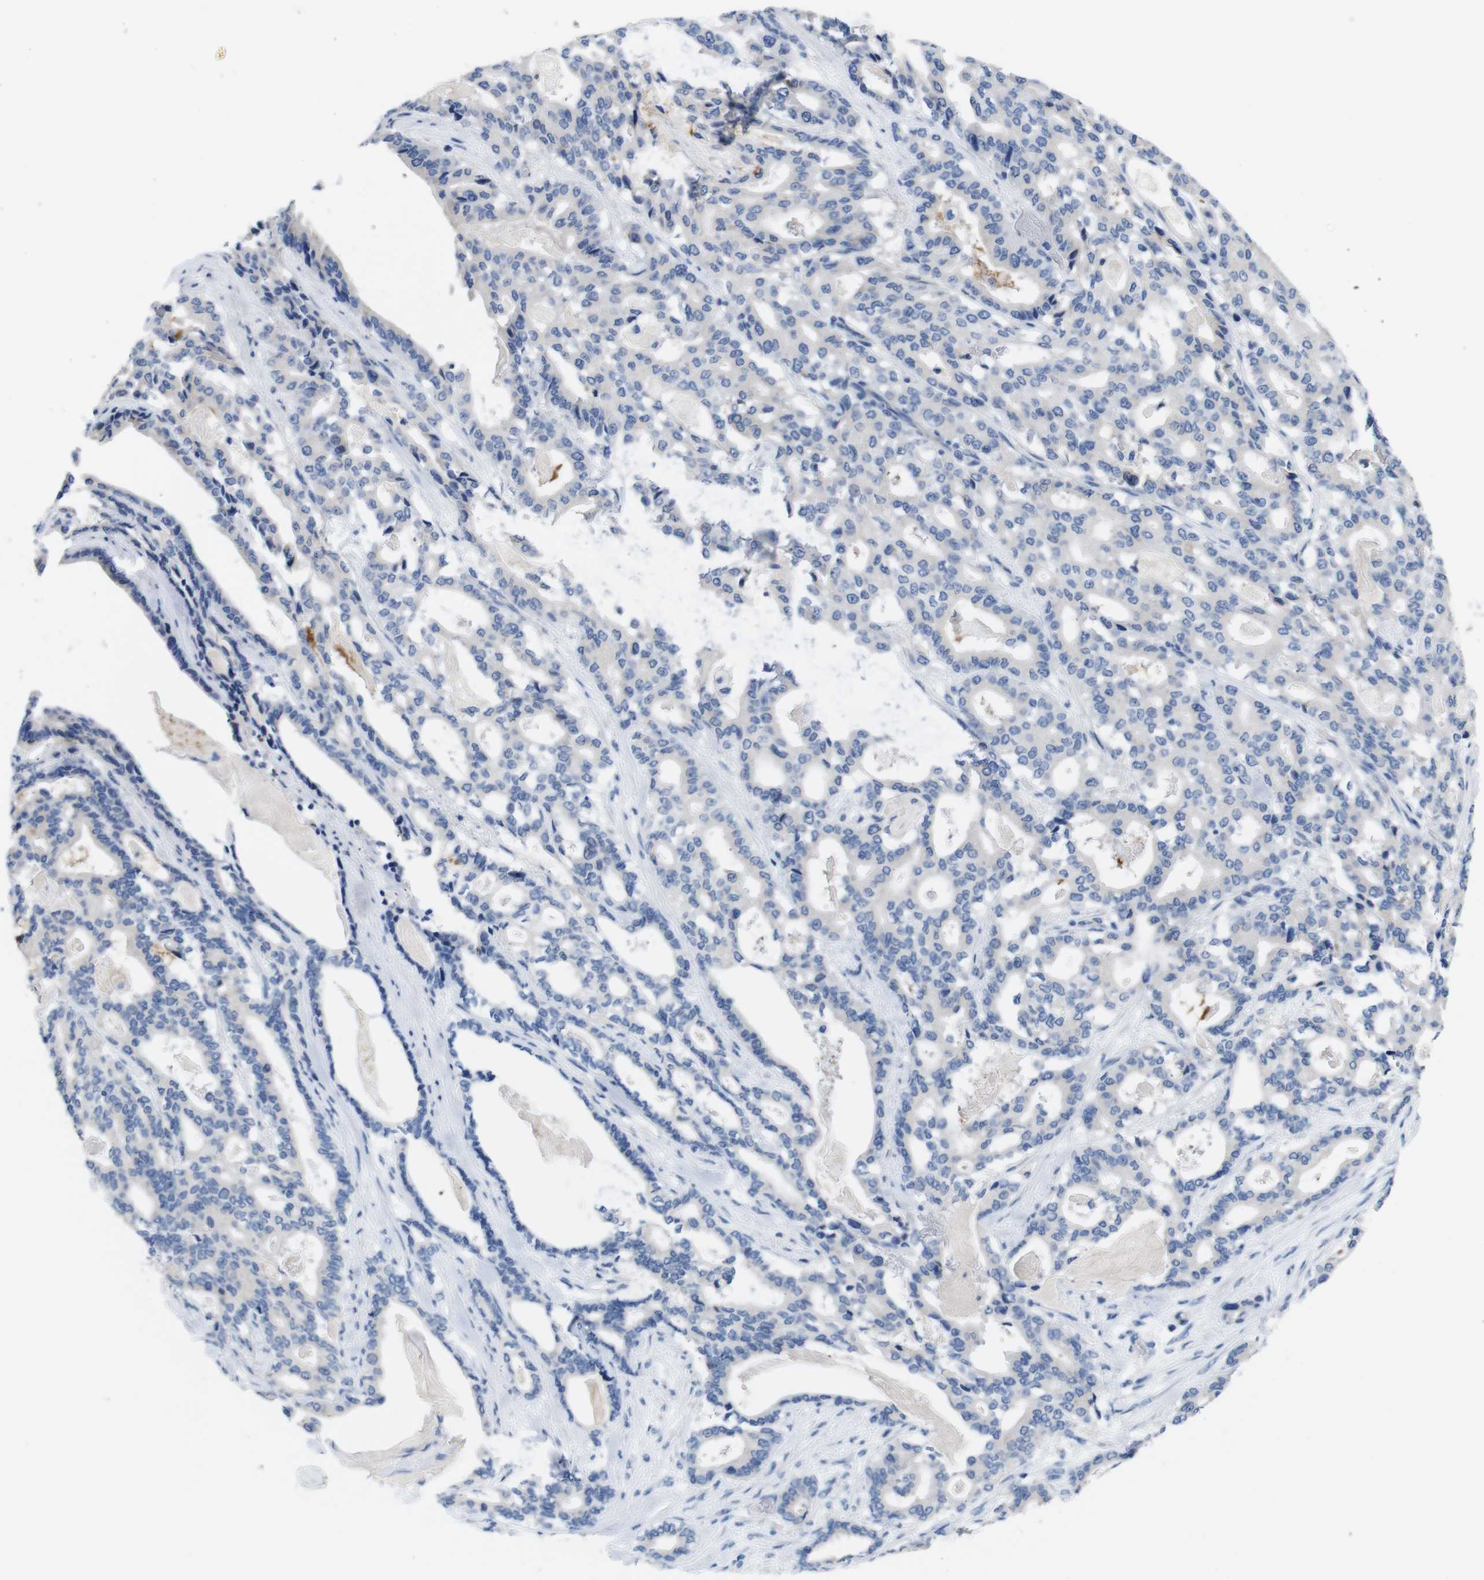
{"staining": {"intensity": "negative", "quantity": "none", "location": "none"}, "tissue": "pancreatic cancer", "cell_type": "Tumor cells", "image_type": "cancer", "snomed": [{"axis": "morphology", "description": "Adenocarcinoma, NOS"}, {"axis": "topography", "description": "Pancreas"}], "caption": "The image demonstrates no staining of tumor cells in pancreatic cancer.", "gene": "C1RL", "patient": {"sex": "male", "age": 63}}